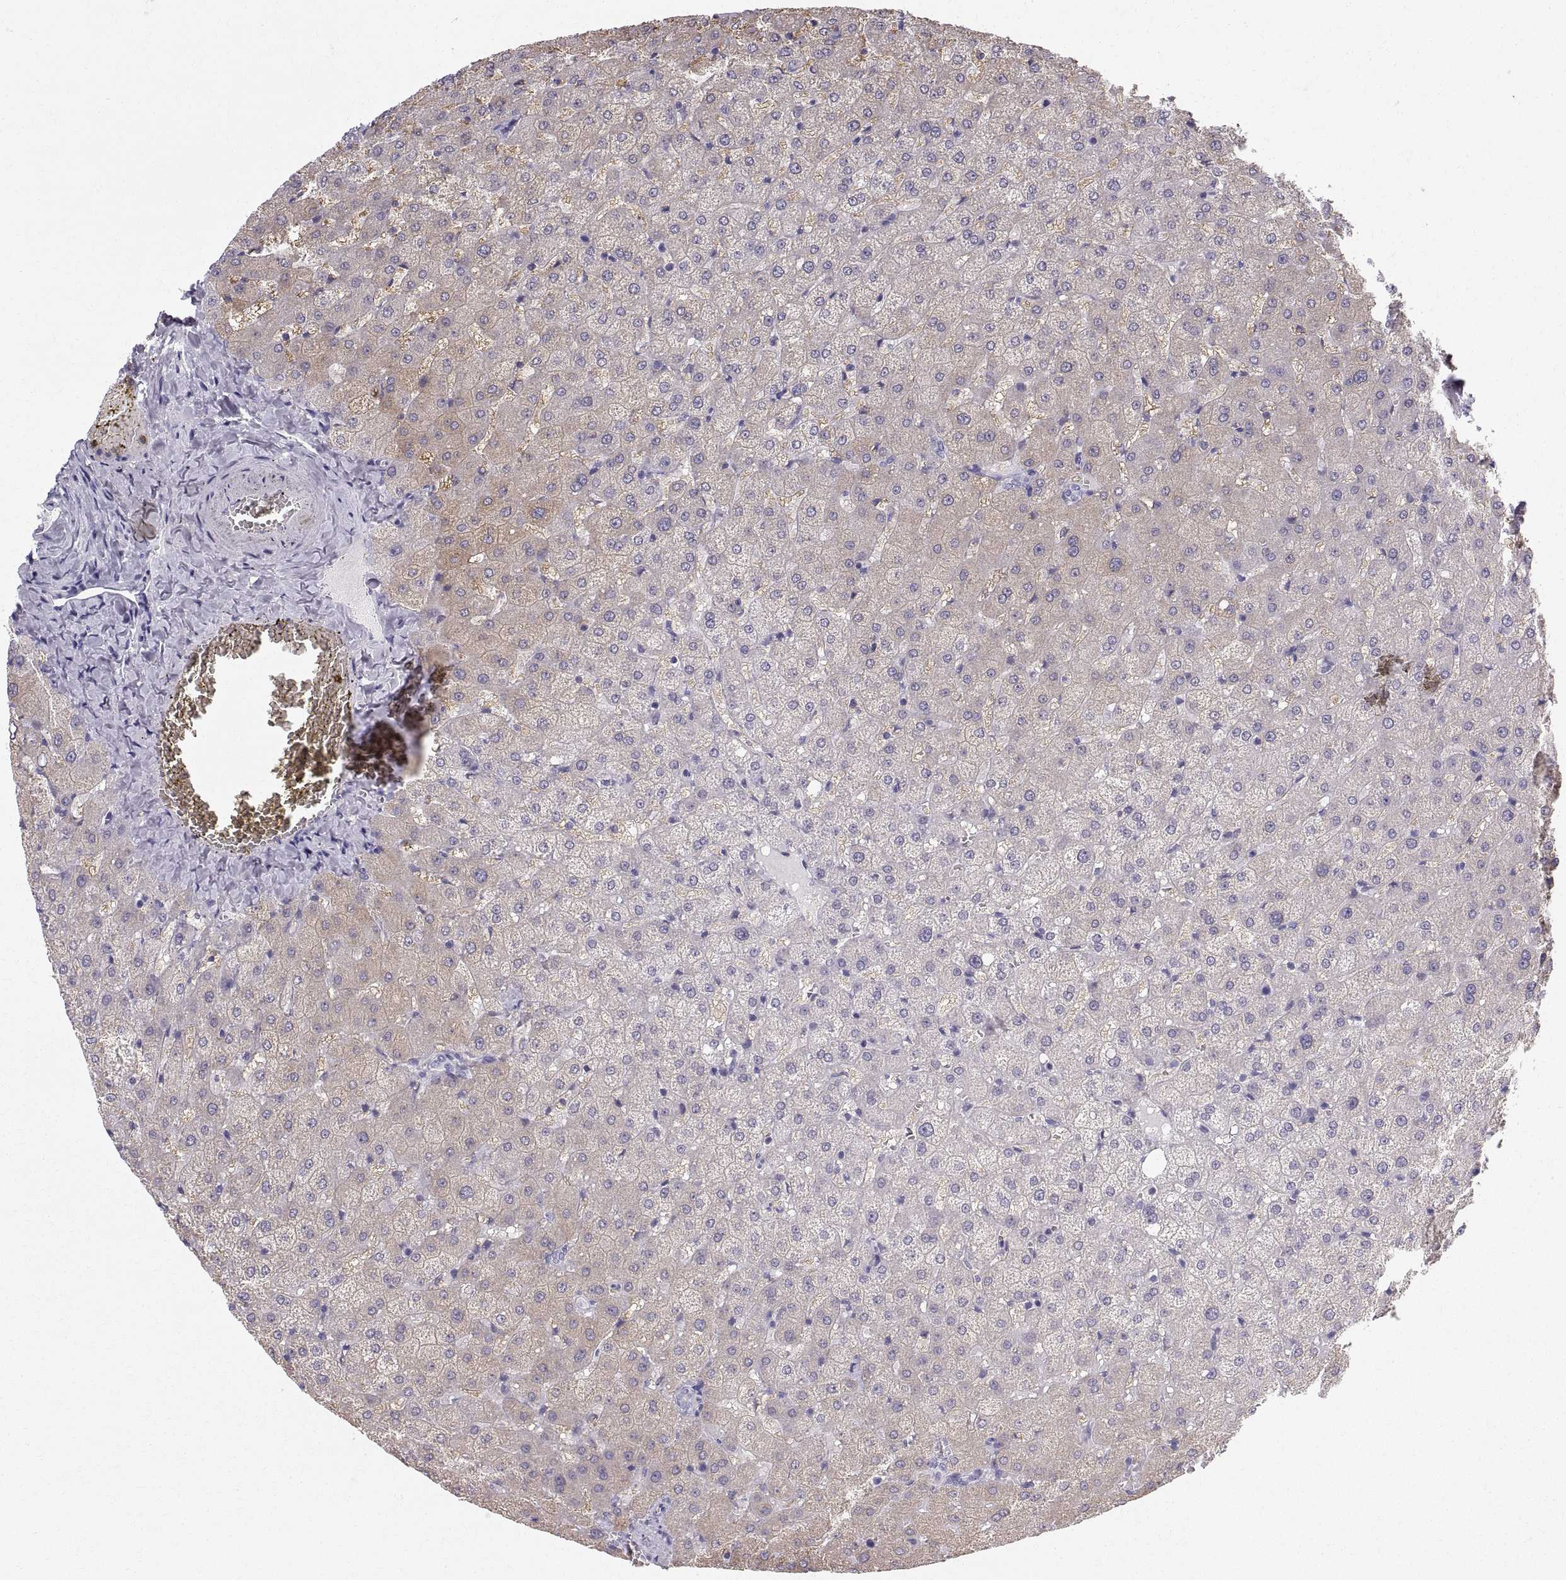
{"staining": {"intensity": "negative", "quantity": "none", "location": "none"}, "tissue": "liver", "cell_type": "Cholangiocytes", "image_type": "normal", "snomed": [{"axis": "morphology", "description": "Normal tissue, NOS"}, {"axis": "topography", "description": "Liver"}], "caption": "Immunohistochemical staining of benign liver reveals no significant staining in cholangiocytes. (Brightfield microscopy of DAB (3,3'-diaminobenzidine) IHC at high magnification).", "gene": "SLC22A6", "patient": {"sex": "female", "age": 50}}